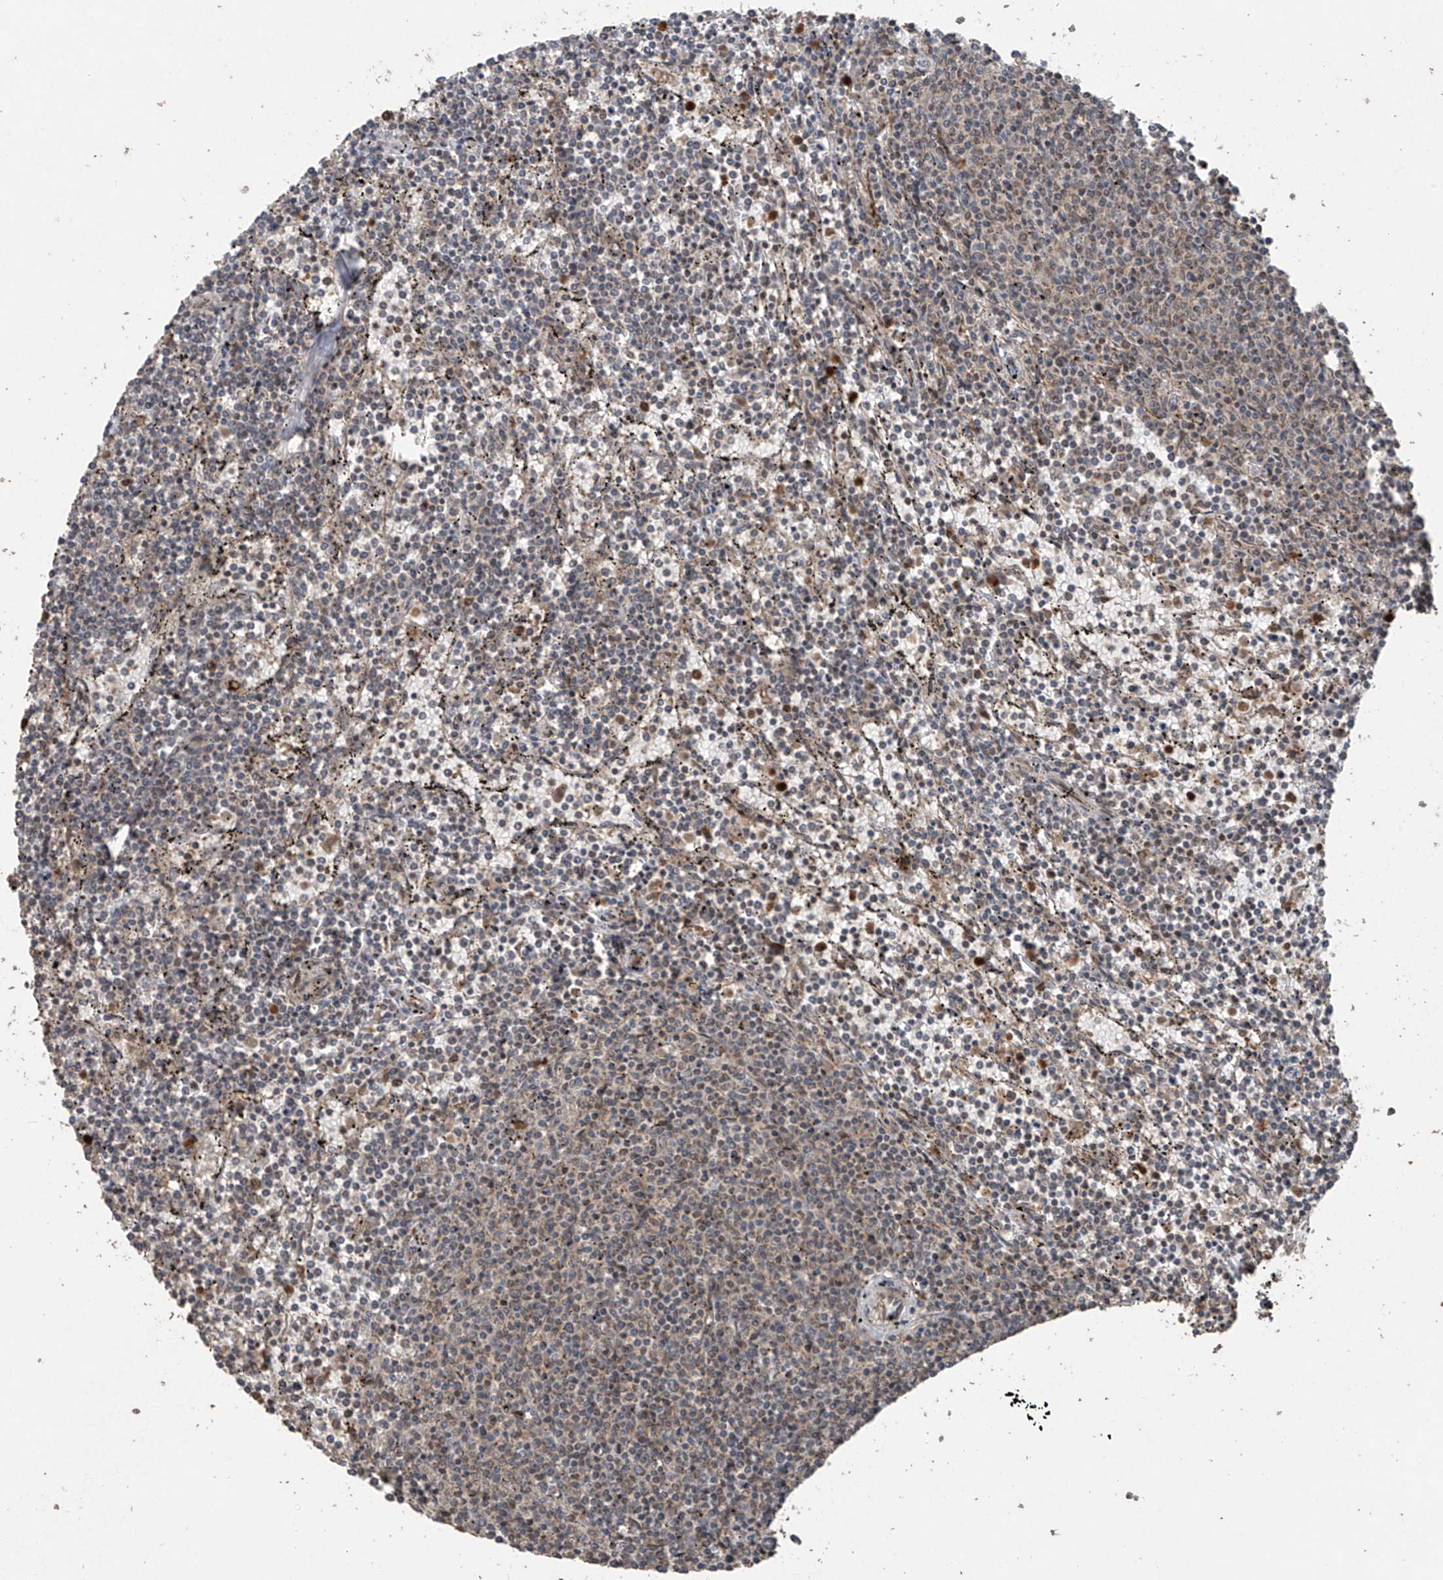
{"staining": {"intensity": "negative", "quantity": "none", "location": "none"}, "tissue": "lymphoma", "cell_type": "Tumor cells", "image_type": "cancer", "snomed": [{"axis": "morphology", "description": "Malignant lymphoma, non-Hodgkin's type, Low grade"}, {"axis": "topography", "description": "Spleen"}], "caption": "Immunohistochemistry micrograph of neoplastic tissue: human low-grade malignant lymphoma, non-Hodgkin's type stained with DAB (3,3'-diaminobenzidine) exhibits no significant protein positivity in tumor cells. Nuclei are stained in blue.", "gene": "PGPEP1", "patient": {"sex": "female", "age": 50}}